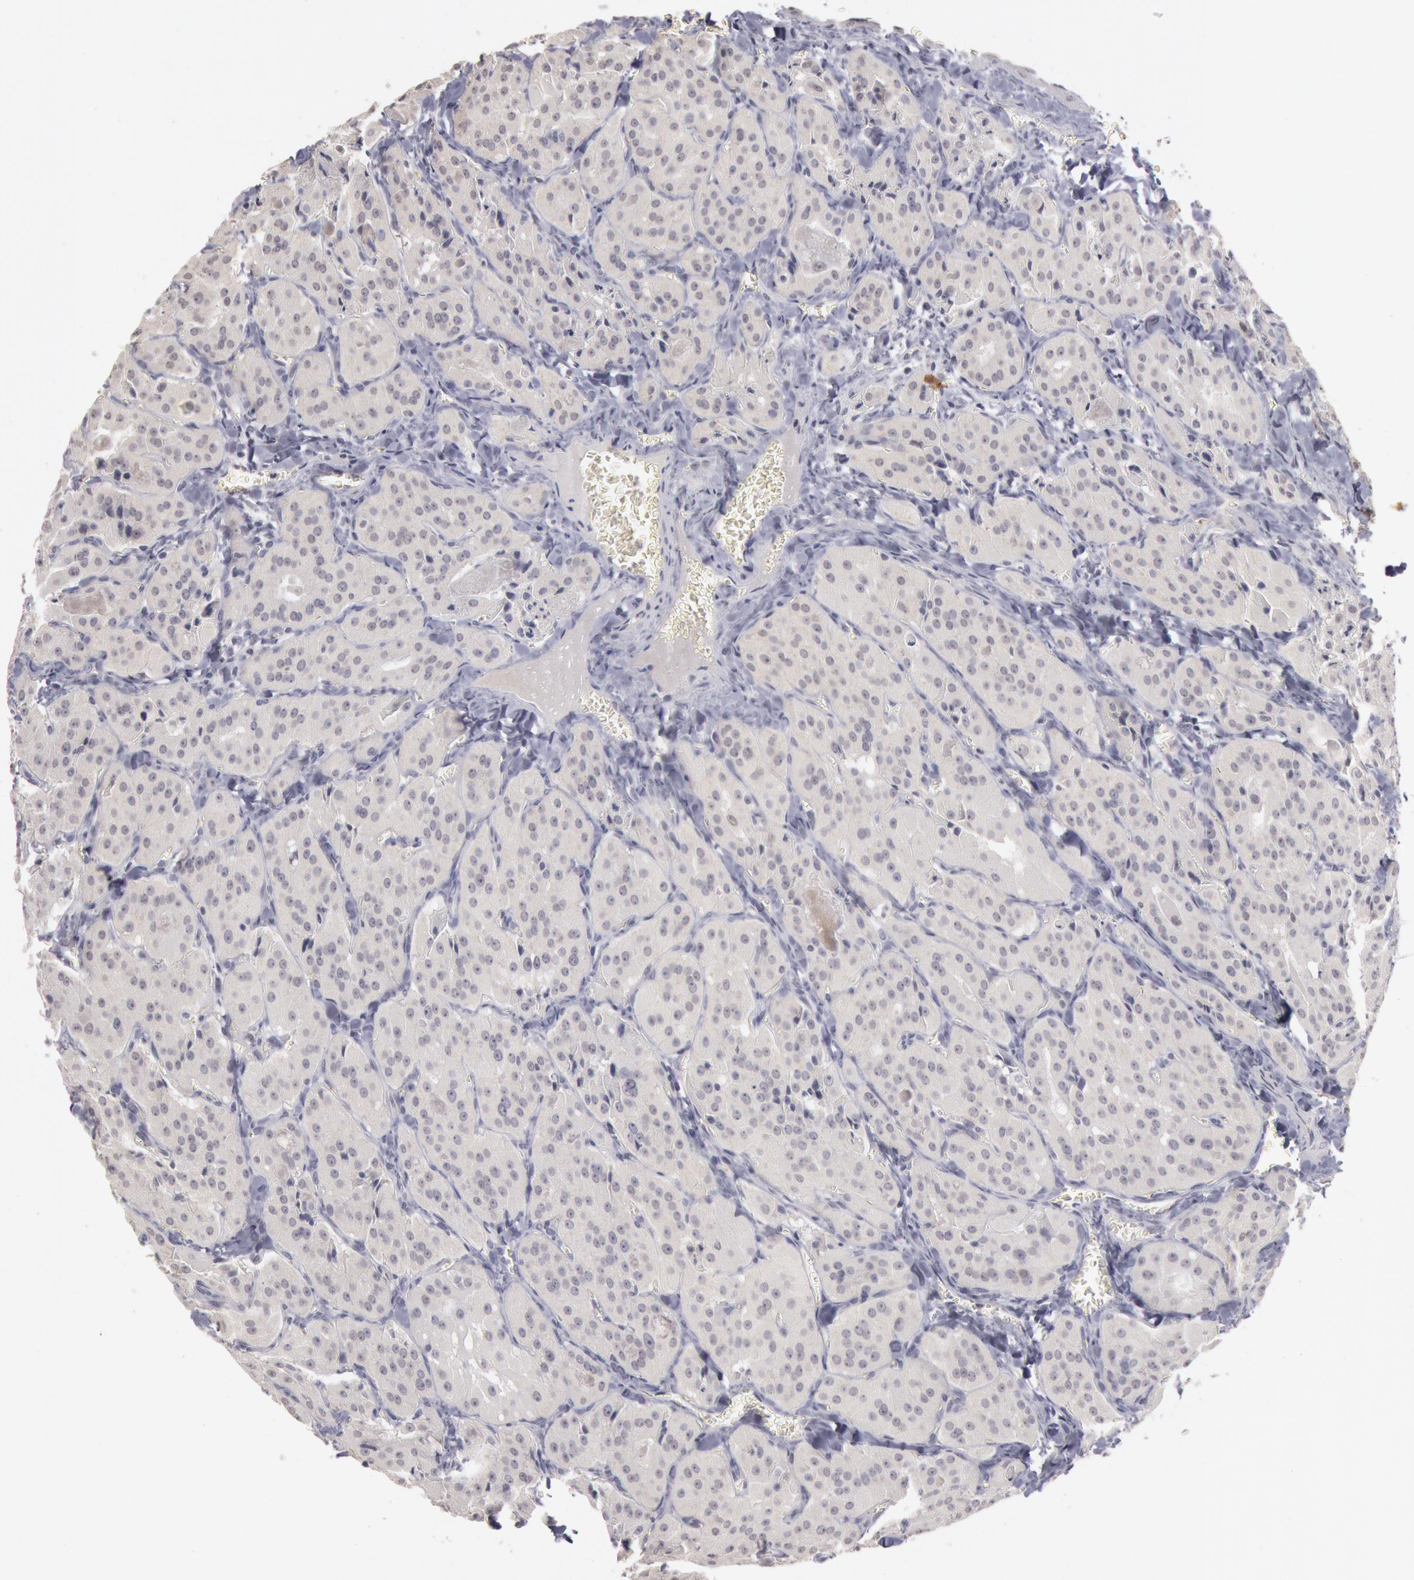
{"staining": {"intensity": "negative", "quantity": "none", "location": "none"}, "tissue": "thyroid cancer", "cell_type": "Tumor cells", "image_type": "cancer", "snomed": [{"axis": "morphology", "description": "Carcinoma, NOS"}, {"axis": "topography", "description": "Thyroid gland"}], "caption": "An image of human carcinoma (thyroid) is negative for staining in tumor cells.", "gene": "RIMBP3C", "patient": {"sex": "male", "age": 76}}